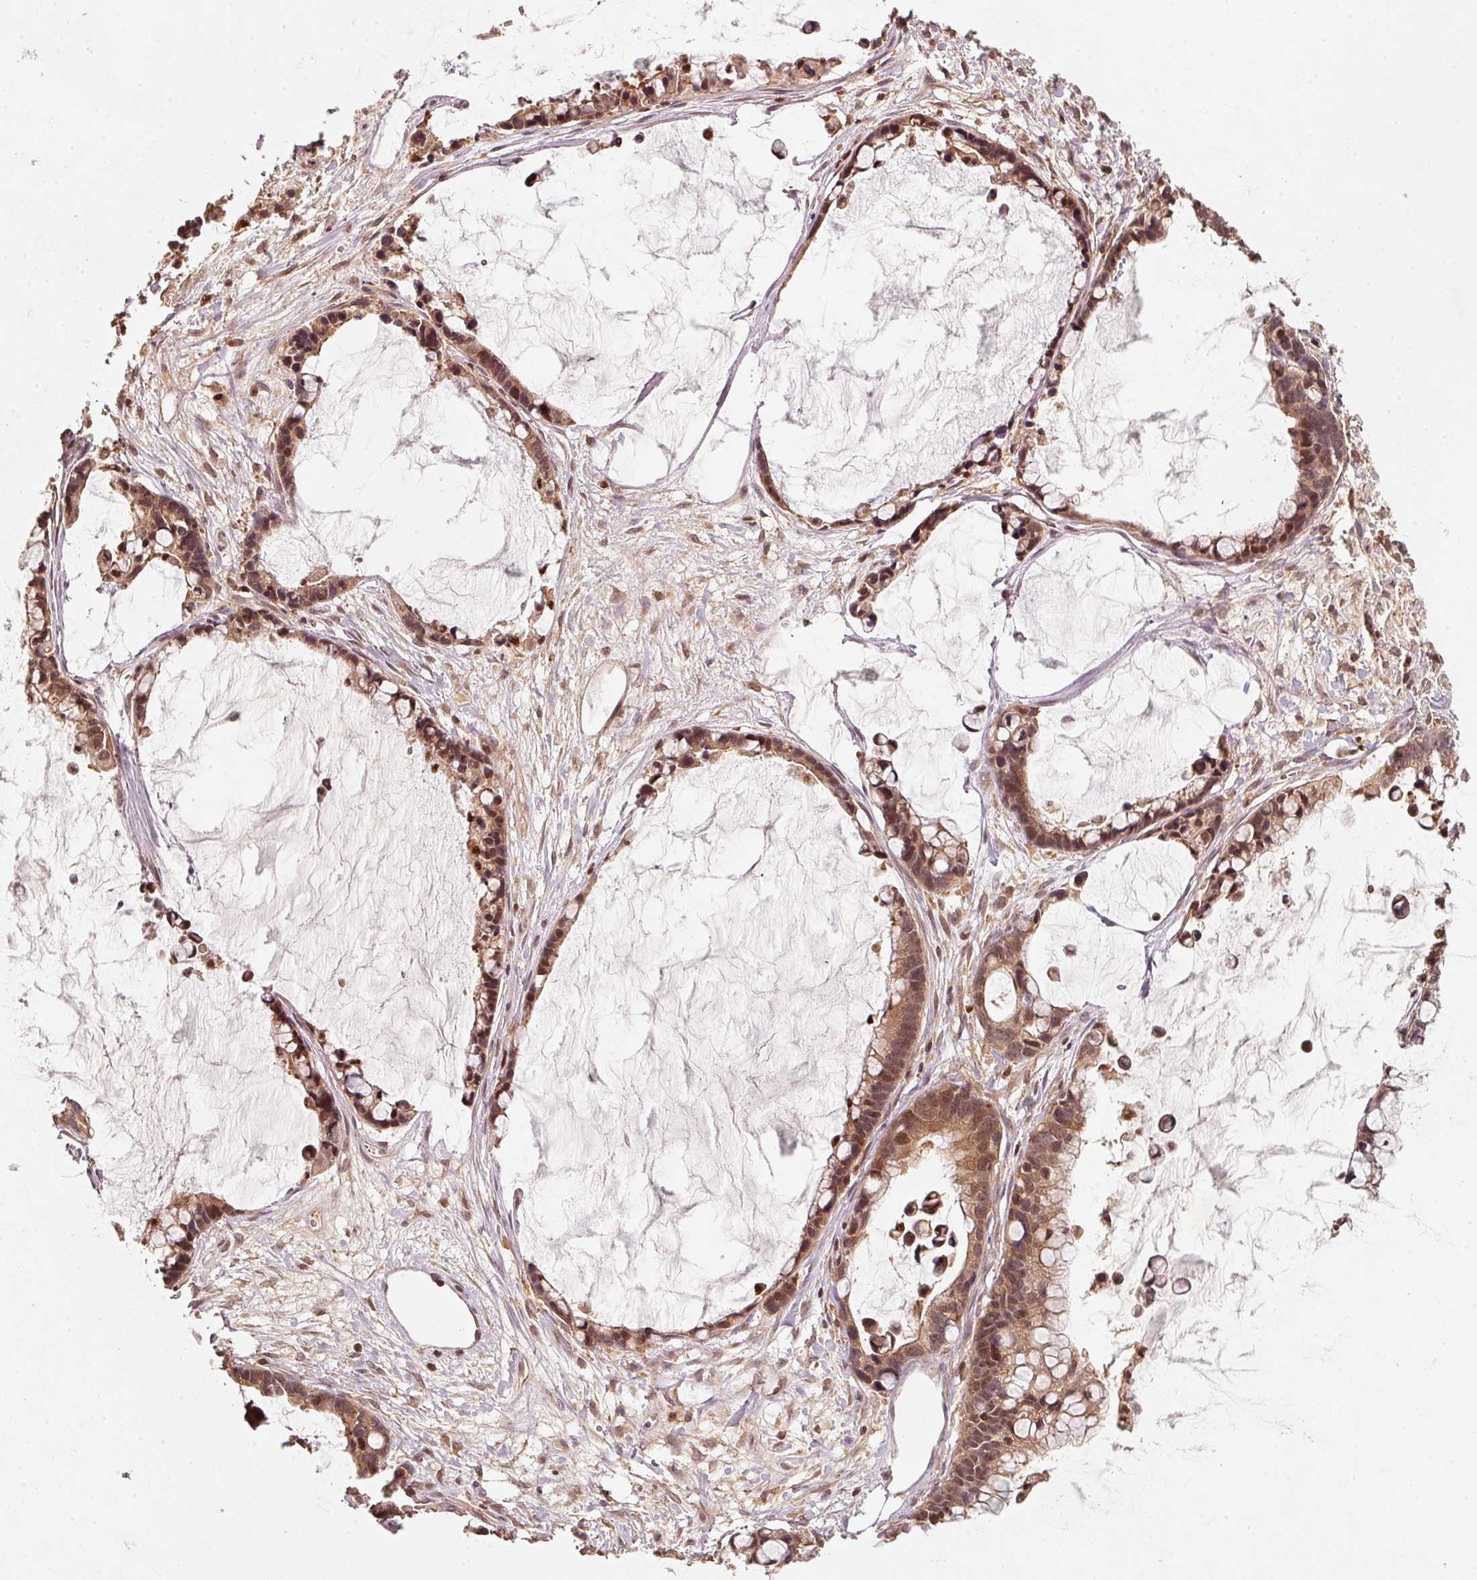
{"staining": {"intensity": "moderate", "quantity": ">75%", "location": "cytoplasmic/membranous"}, "tissue": "ovarian cancer", "cell_type": "Tumor cells", "image_type": "cancer", "snomed": [{"axis": "morphology", "description": "Cystadenocarcinoma, mucinous, NOS"}, {"axis": "topography", "description": "Ovary"}], "caption": "A brown stain shows moderate cytoplasmic/membranous expression of a protein in ovarian mucinous cystadenocarcinoma tumor cells.", "gene": "RRAS2", "patient": {"sex": "female", "age": 63}}